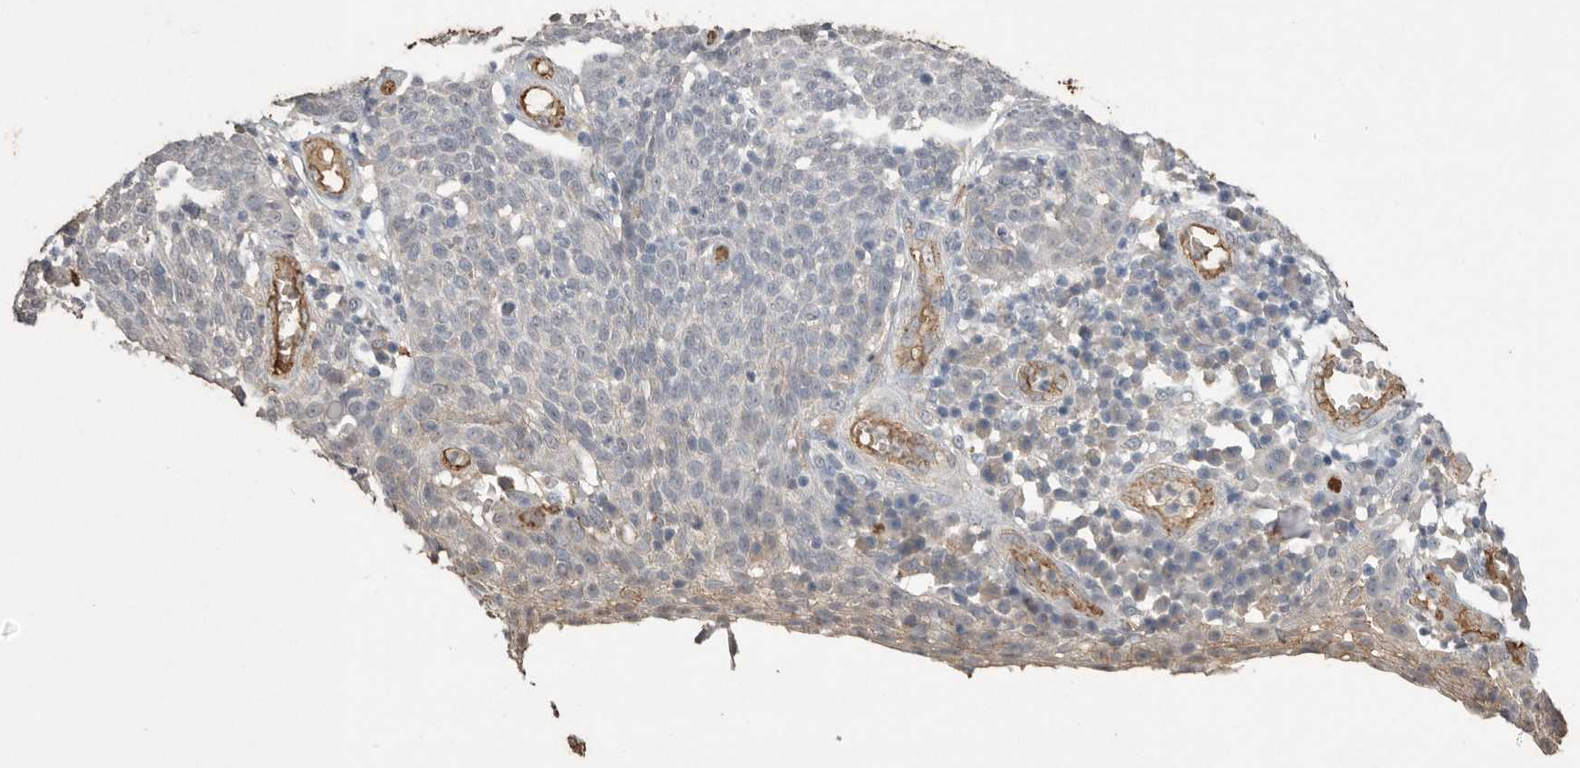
{"staining": {"intensity": "negative", "quantity": "none", "location": "none"}, "tissue": "cervical cancer", "cell_type": "Tumor cells", "image_type": "cancer", "snomed": [{"axis": "morphology", "description": "Squamous cell carcinoma, NOS"}, {"axis": "topography", "description": "Cervix"}], "caption": "High magnification brightfield microscopy of cervical squamous cell carcinoma stained with DAB (brown) and counterstained with hematoxylin (blue): tumor cells show no significant staining.", "gene": "IL27", "patient": {"sex": "female", "age": 34}}